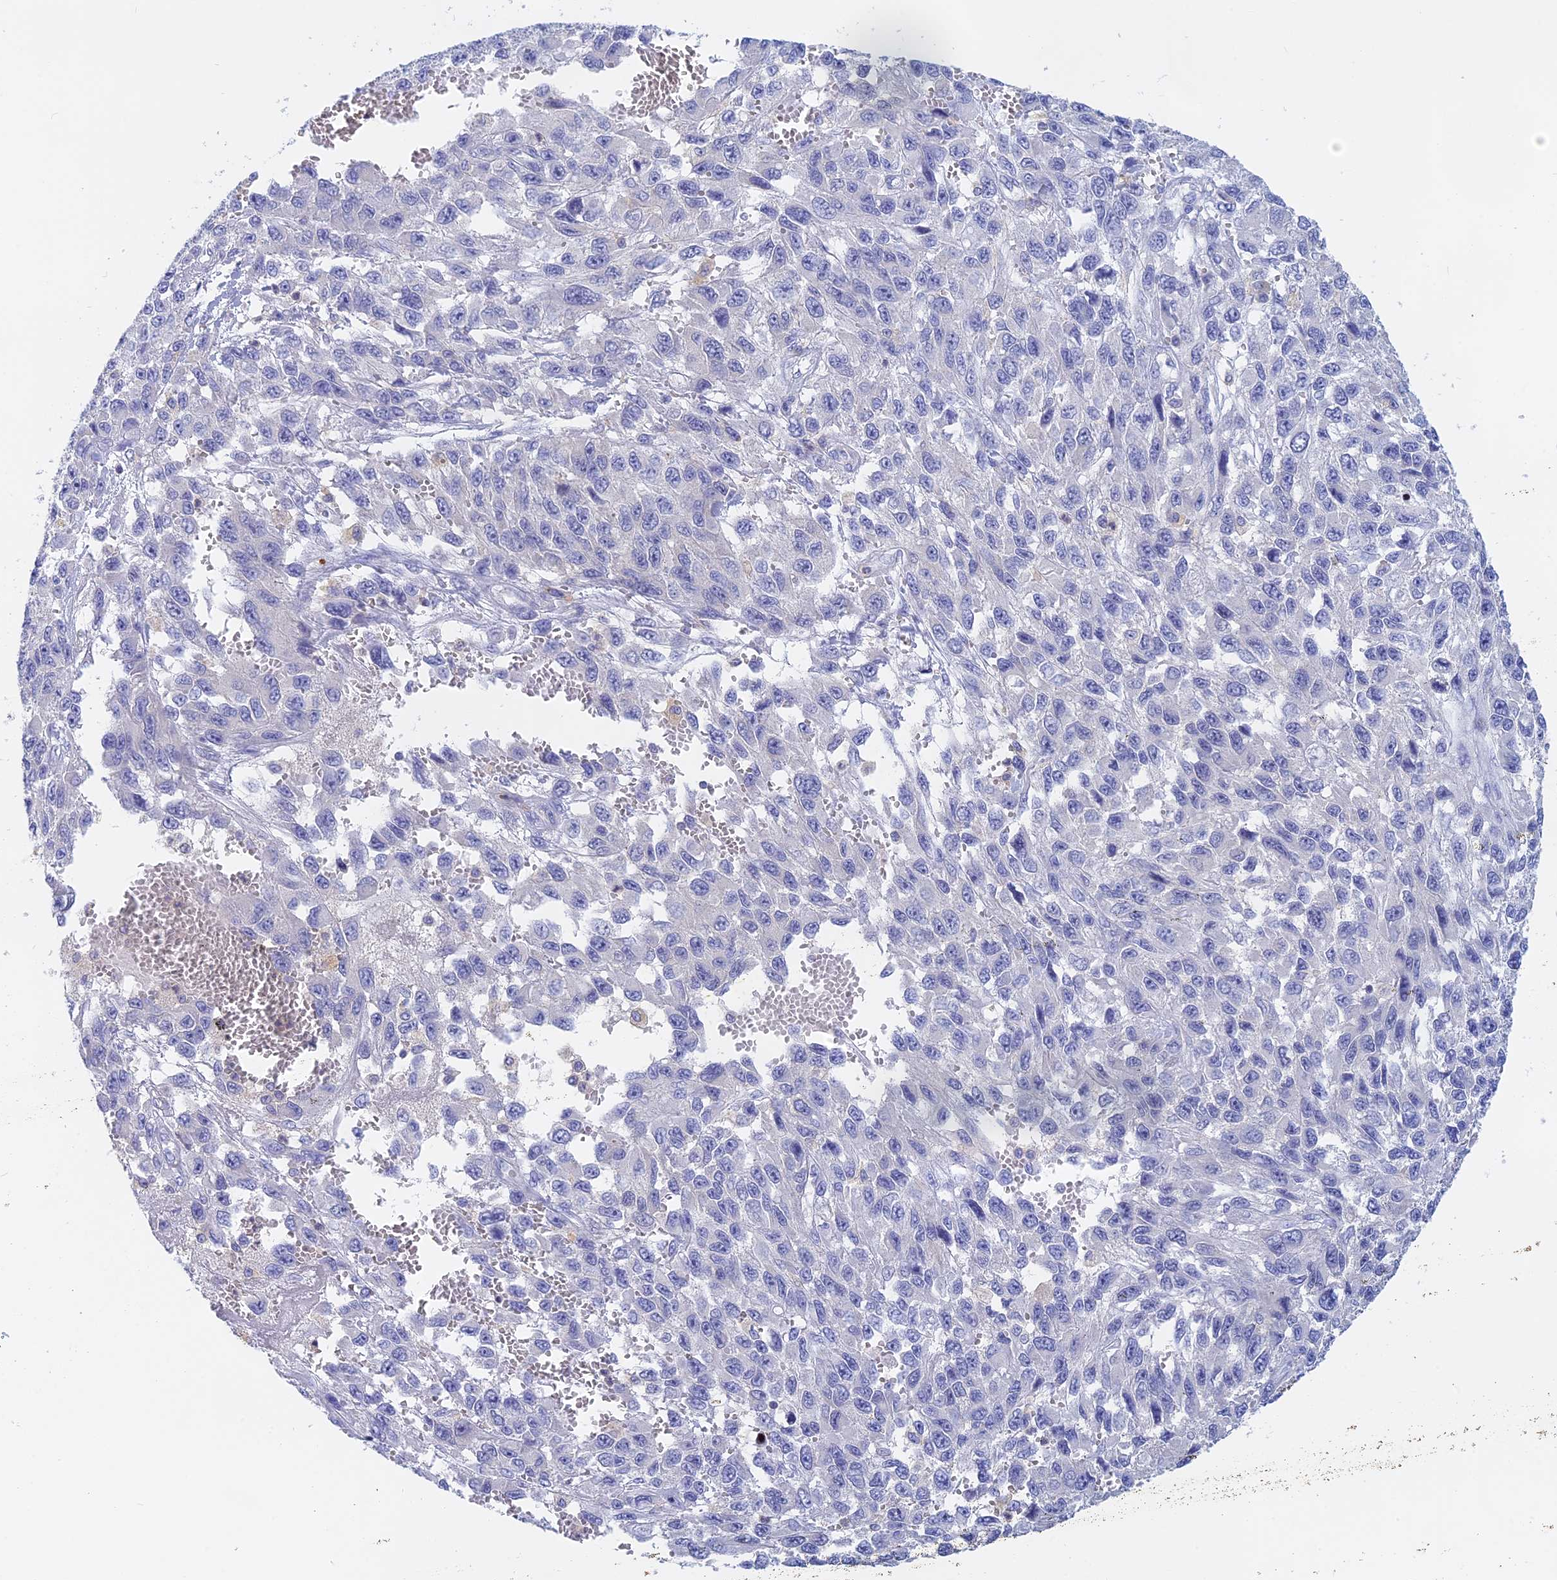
{"staining": {"intensity": "negative", "quantity": "none", "location": "none"}, "tissue": "melanoma", "cell_type": "Tumor cells", "image_type": "cancer", "snomed": [{"axis": "morphology", "description": "Normal tissue, NOS"}, {"axis": "morphology", "description": "Malignant melanoma, NOS"}, {"axis": "topography", "description": "Skin"}], "caption": "Tumor cells show no significant positivity in melanoma.", "gene": "ACP7", "patient": {"sex": "female", "age": 96}}